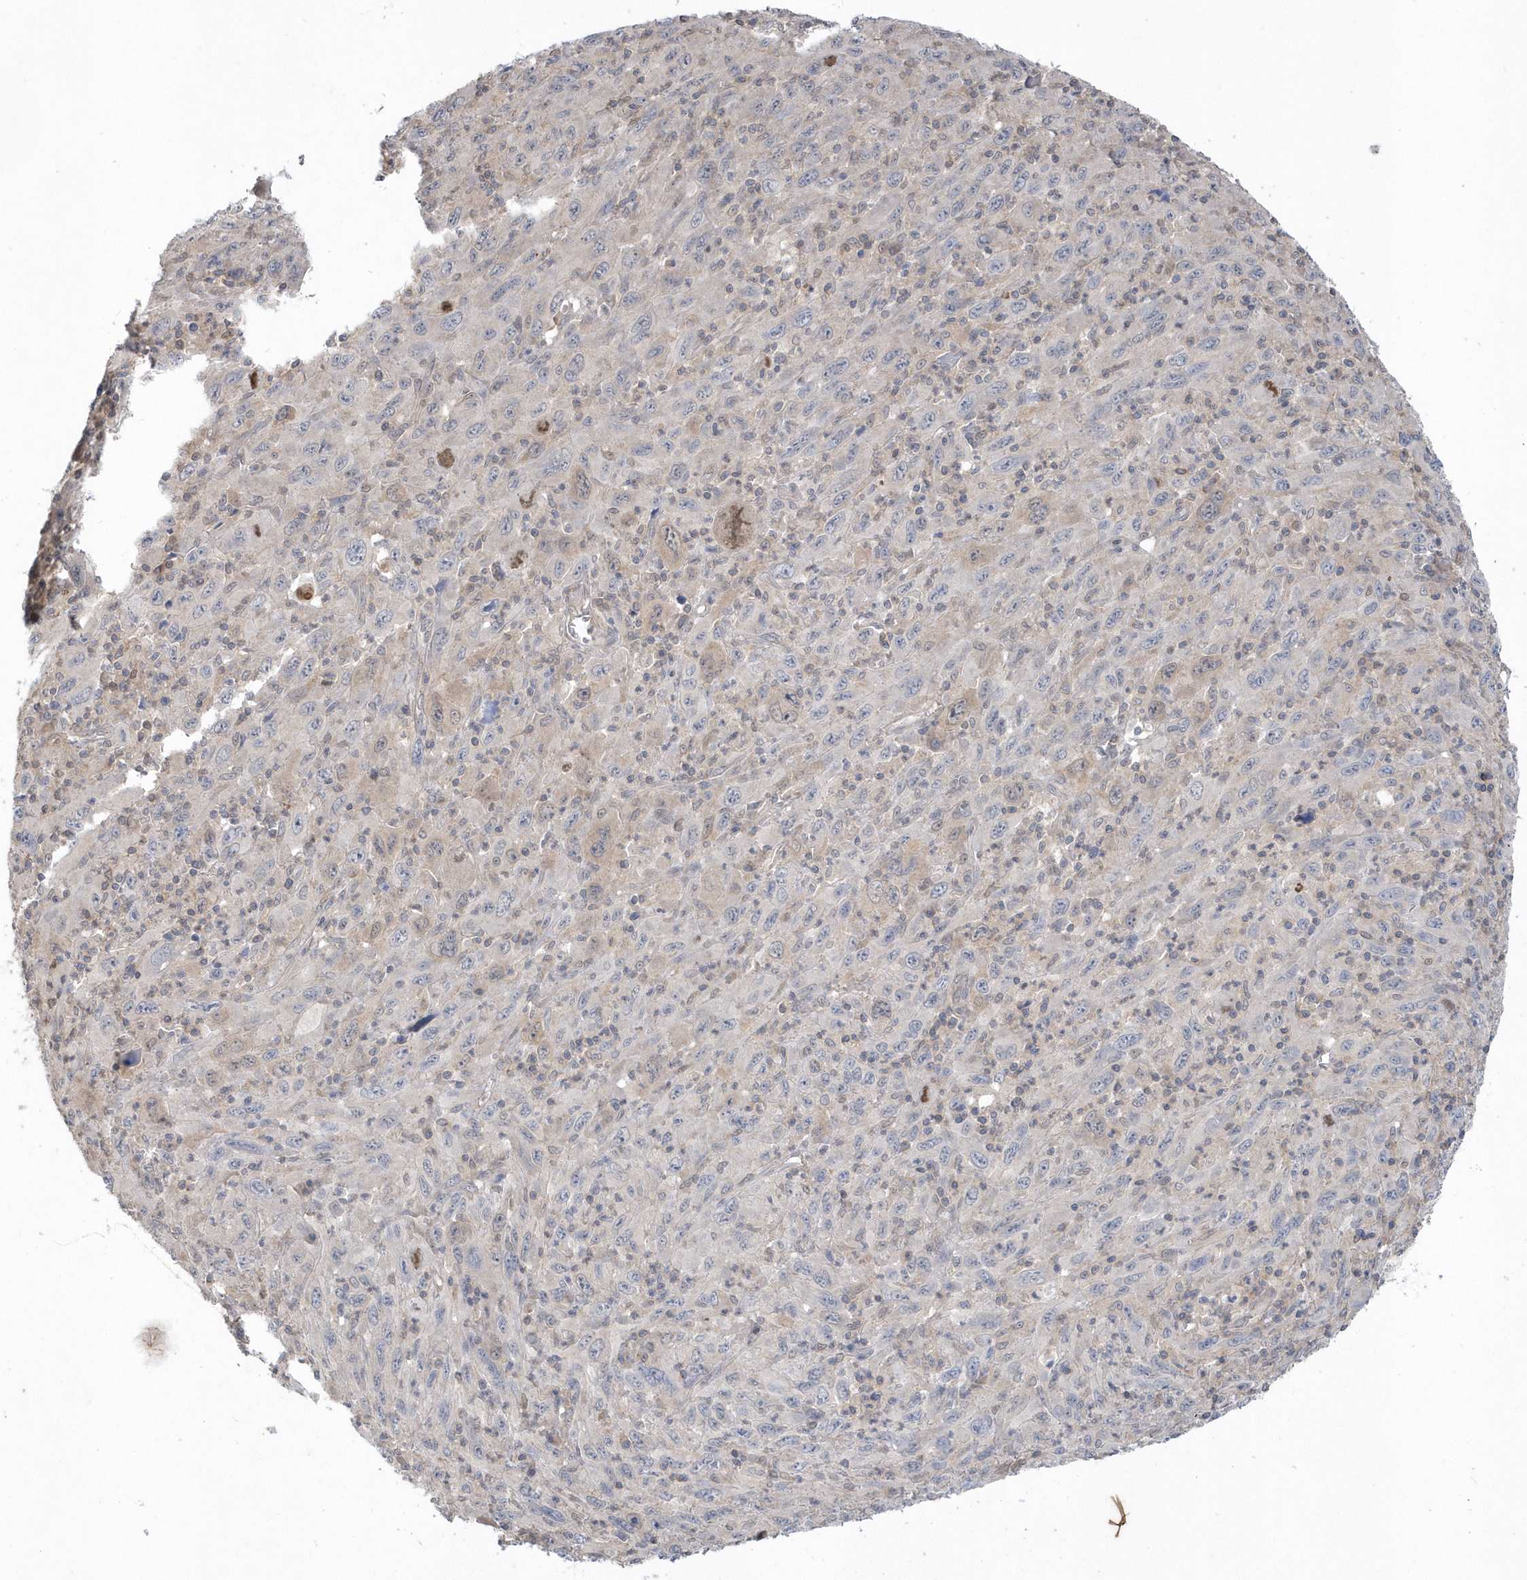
{"staining": {"intensity": "negative", "quantity": "none", "location": "none"}, "tissue": "melanoma", "cell_type": "Tumor cells", "image_type": "cancer", "snomed": [{"axis": "morphology", "description": "Malignant melanoma, Metastatic site"}, {"axis": "topography", "description": "Skin"}], "caption": "Malignant melanoma (metastatic site) was stained to show a protein in brown. There is no significant staining in tumor cells.", "gene": "AKR7A2", "patient": {"sex": "female", "age": 56}}